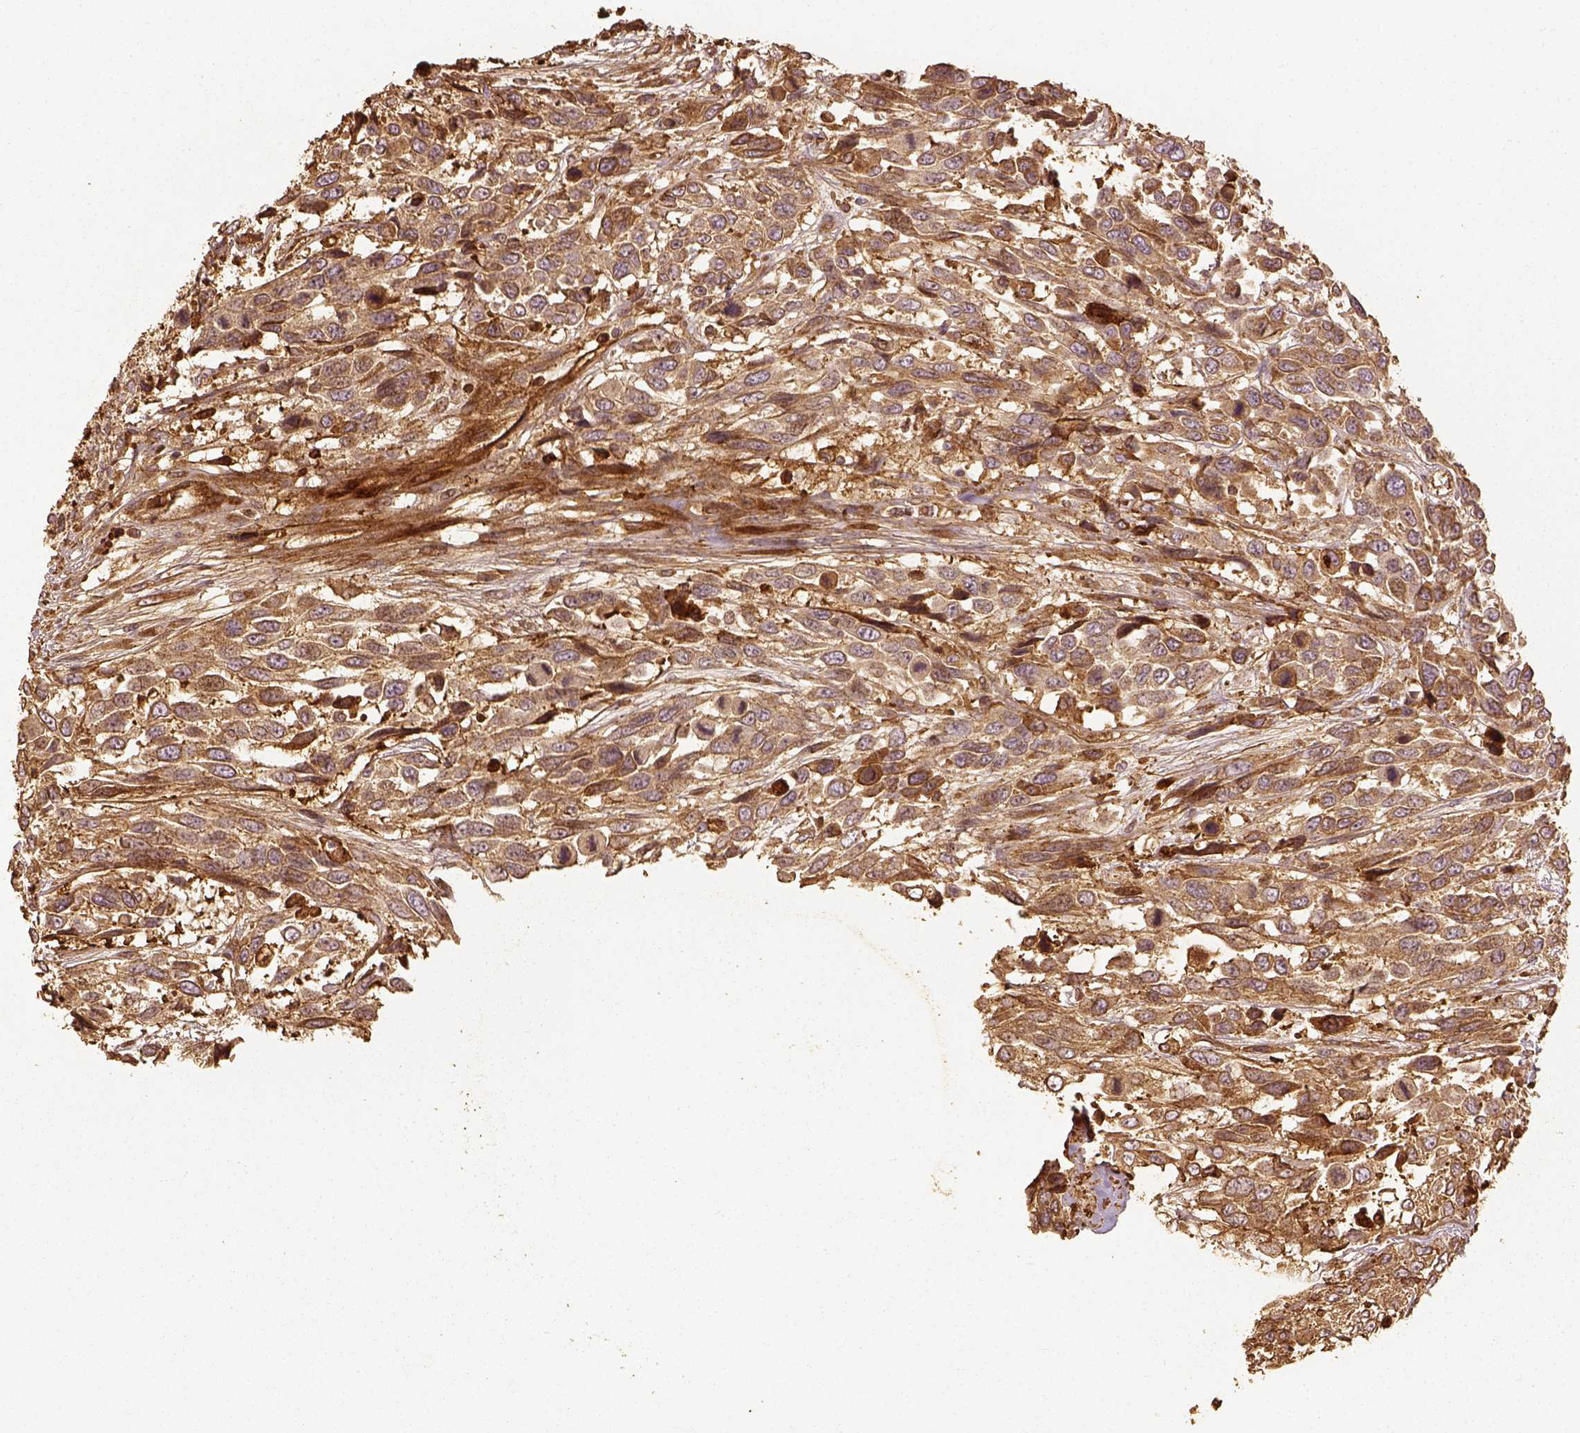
{"staining": {"intensity": "moderate", "quantity": ">75%", "location": "cytoplasmic/membranous"}, "tissue": "urothelial cancer", "cell_type": "Tumor cells", "image_type": "cancer", "snomed": [{"axis": "morphology", "description": "Urothelial carcinoma, High grade"}, {"axis": "topography", "description": "Urinary bladder"}], "caption": "A high-resolution photomicrograph shows IHC staining of urothelial cancer, which exhibits moderate cytoplasmic/membranous expression in approximately >75% of tumor cells. (DAB (3,3'-diaminobenzidine) = brown stain, brightfield microscopy at high magnification).", "gene": "VEGFA", "patient": {"sex": "female", "age": 70}}